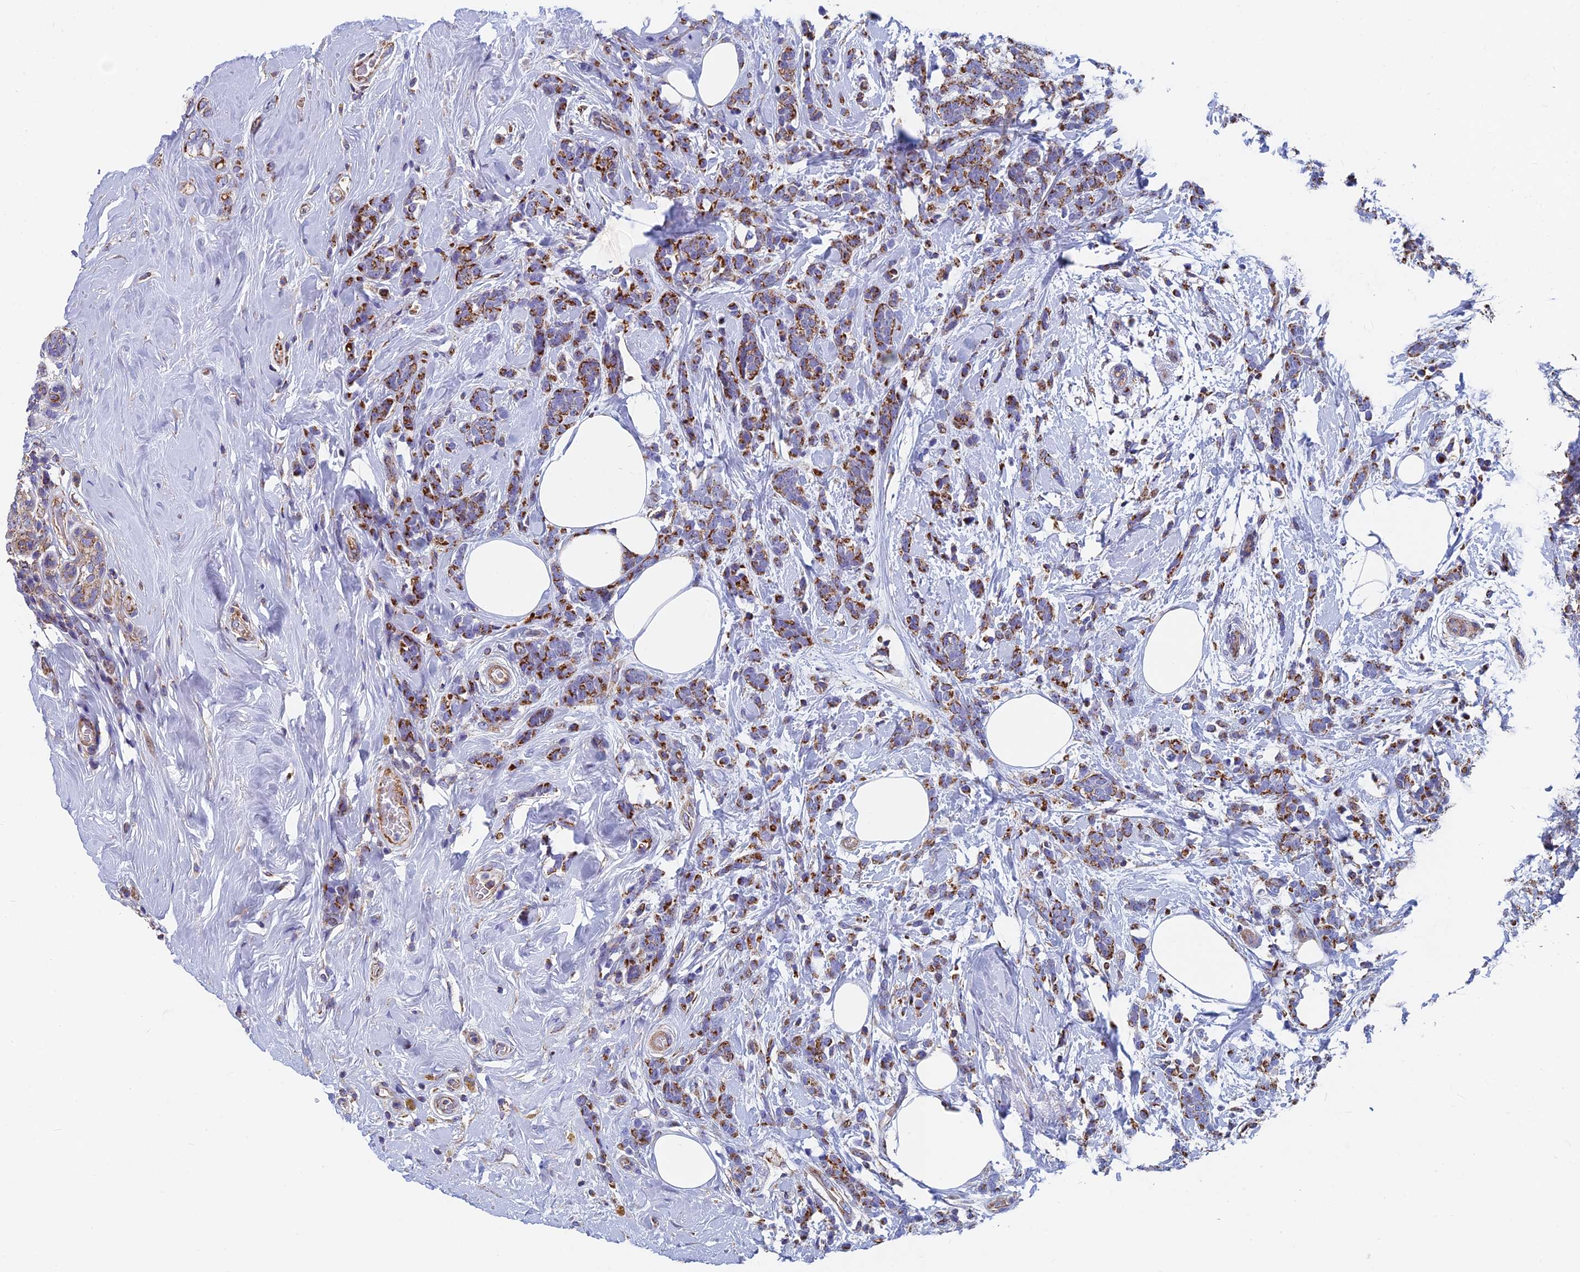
{"staining": {"intensity": "moderate", "quantity": ">75%", "location": "cytoplasmic/membranous"}, "tissue": "breast cancer", "cell_type": "Tumor cells", "image_type": "cancer", "snomed": [{"axis": "morphology", "description": "Lobular carcinoma"}, {"axis": "topography", "description": "Breast"}], "caption": "Protein expression by immunohistochemistry shows moderate cytoplasmic/membranous expression in about >75% of tumor cells in breast lobular carcinoma. The staining is performed using DAB (3,3'-diaminobenzidine) brown chromogen to label protein expression. The nuclei are counter-stained blue using hematoxylin.", "gene": "MRPS9", "patient": {"sex": "female", "age": 58}}